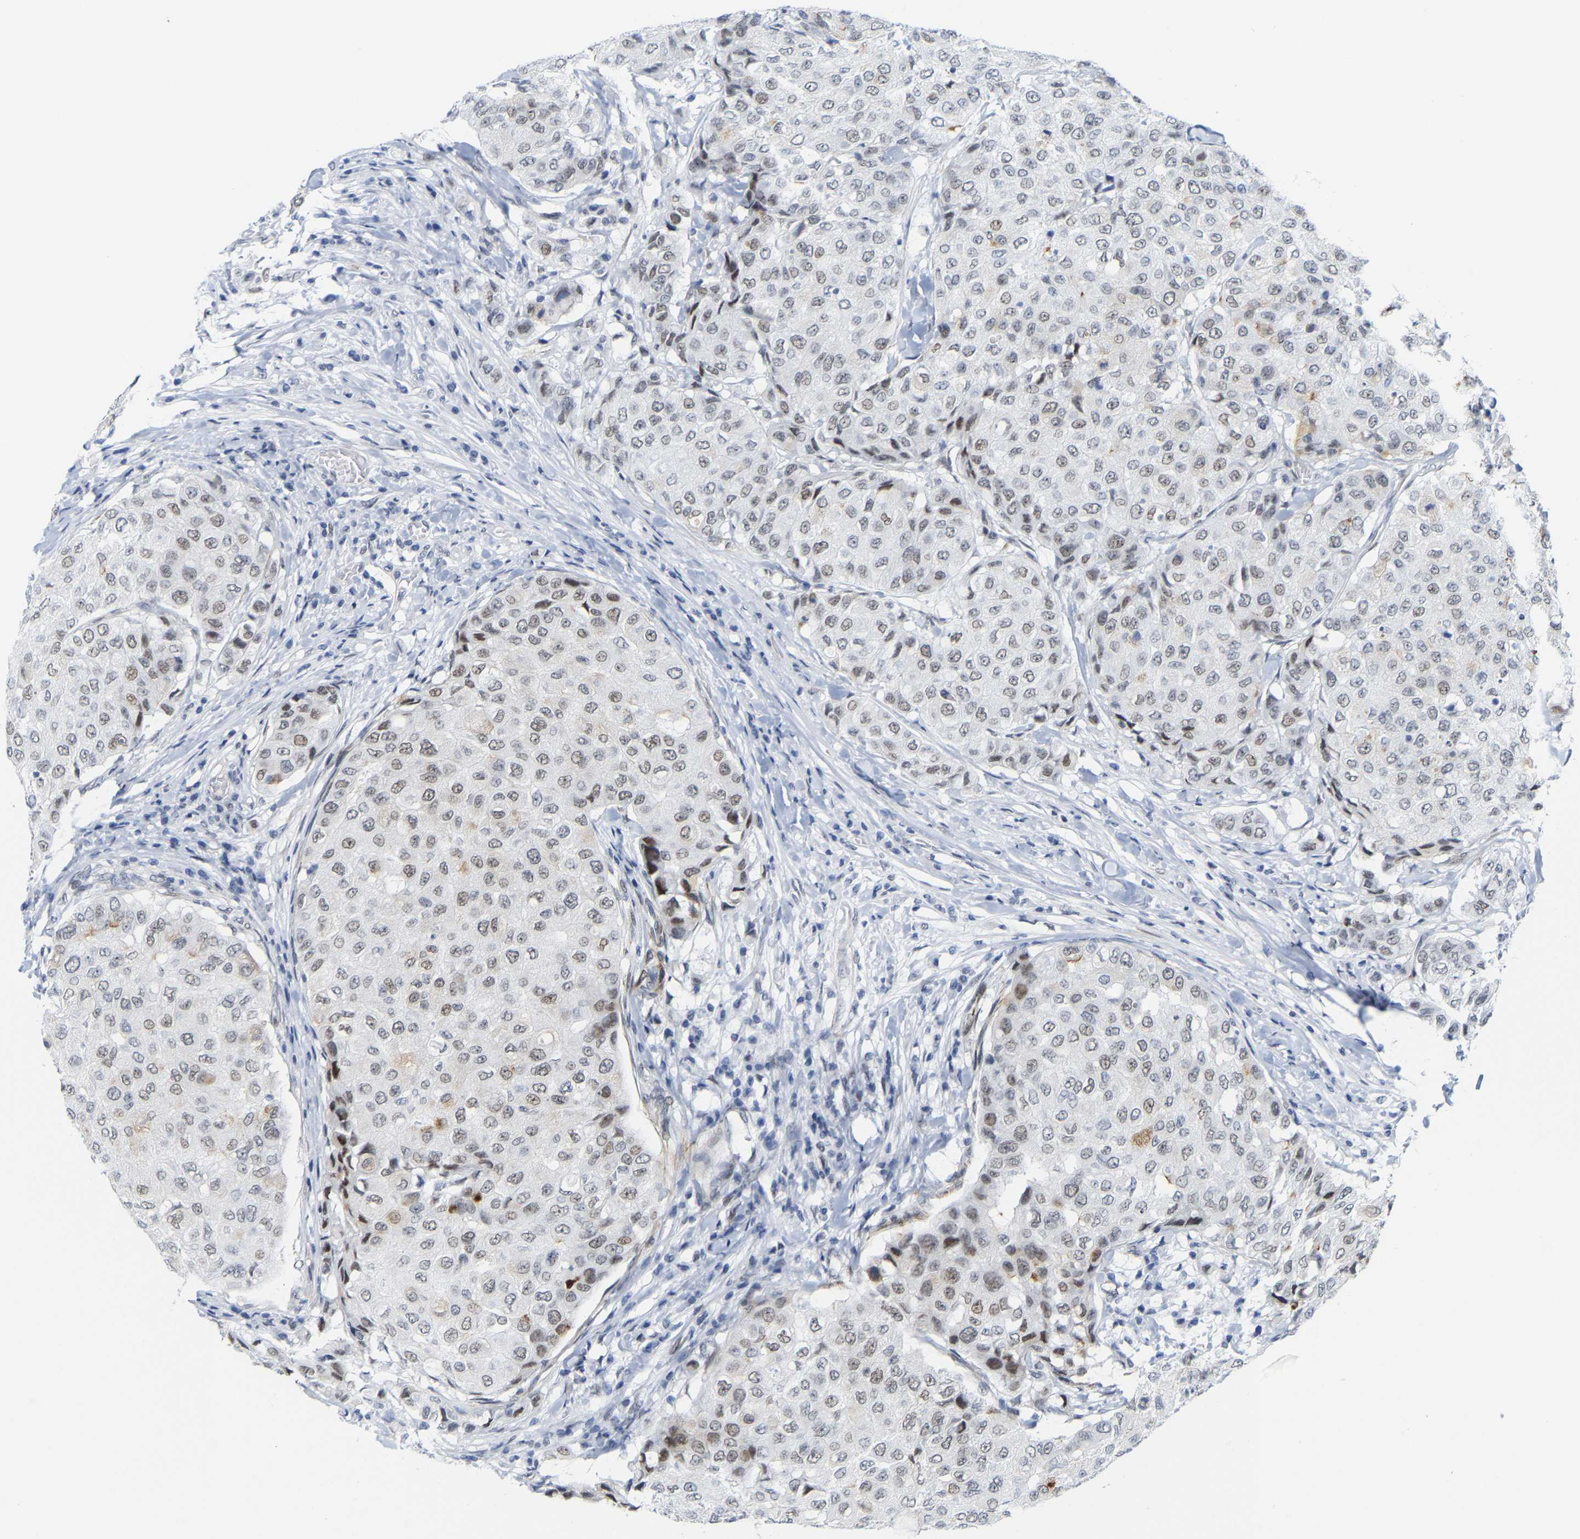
{"staining": {"intensity": "weak", "quantity": "25%-75%", "location": "nuclear"}, "tissue": "breast cancer", "cell_type": "Tumor cells", "image_type": "cancer", "snomed": [{"axis": "morphology", "description": "Duct carcinoma"}, {"axis": "topography", "description": "Breast"}], "caption": "About 25%-75% of tumor cells in breast cancer (invasive ductal carcinoma) demonstrate weak nuclear protein positivity as visualized by brown immunohistochemical staining.", "gene": "FAM180A", "patient": {"sex": "female", "age": 27}}